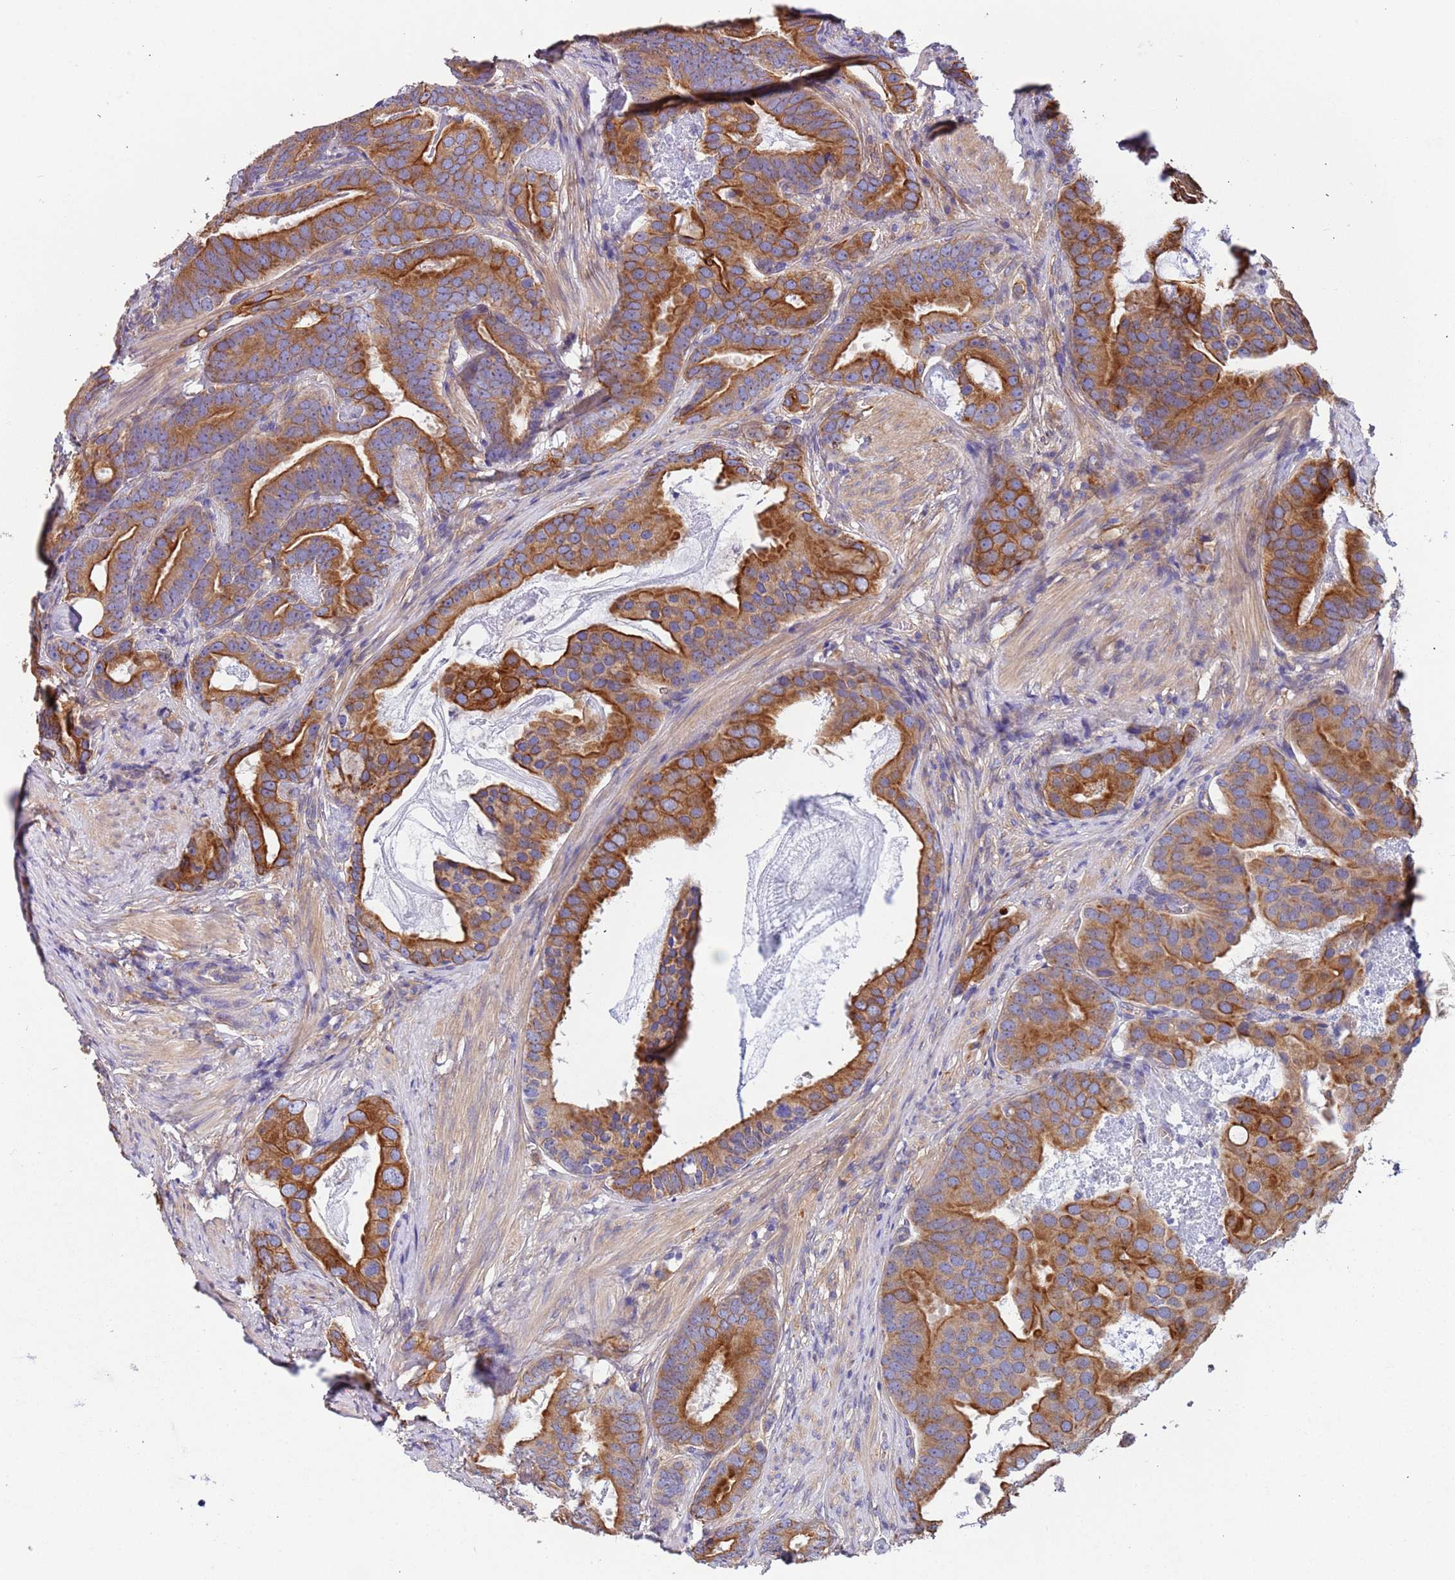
{"staining": {"intensity": "moderate", "quantity": ">75%", "location": "cytoplasmic/membranous"}, "tissue": "prostate cancer", "cell_type": "Tumor cells", "image_type": "cancer", "snomed": [{"axis": "morphology", "description": "Adenocarcinoma, Low grade"}, {"axis": "topography", "description": "Prostate"}], "caption": "Brown immunohistochemical staining in prostate low-grade adenocarcinoma shows moderate cytoplasmic/membranous positivity in about >75% of tumor cells. (IHC, brightfield microscopy, high magnification).", "gene": "LAMB4", "patient": {"sex": "male", "age": 71}}